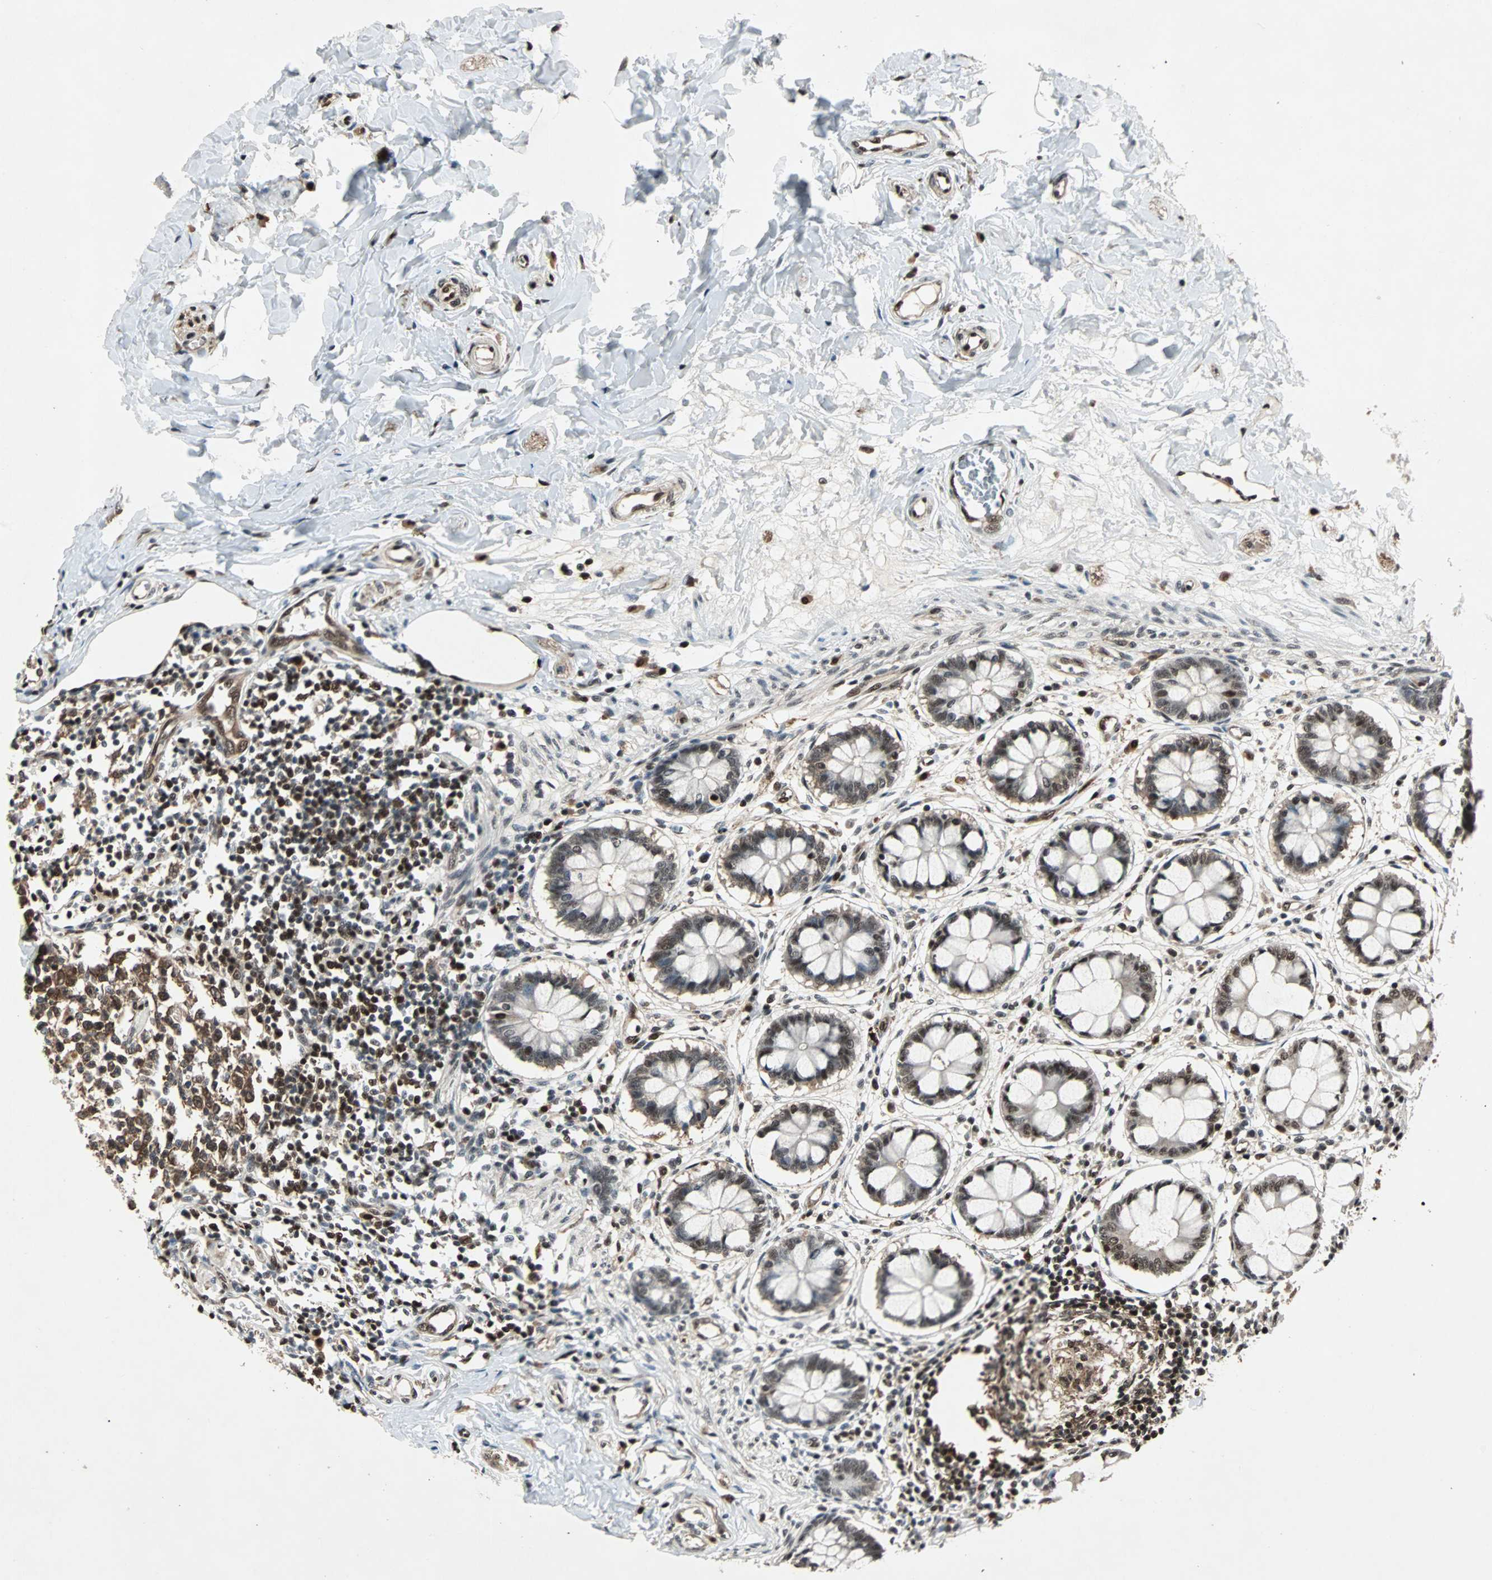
{"staining": {"intensity": "moderate", "quantity": ">75%", "location": "nuclear"}, "tissue": "colon", "cell_type": "Endothelial cells", "image_type": "normal", "snomed": [{"axis": "morphology", "description": "Normal tissue, NOS"}, {"axis": "morphology", "description": "Adenocarcinoma, NOS"}, {"axis": "topography", "description": "Colon"}, {"axis": "topography", "description": "Peripheral nerve tissue"}], "caption": "Immunohistochemical staining of unremarkable human colon exhibits >75% levels of moderate nuclear protein positivity in approximately >75% of endothelial cells.", "gene": "ACLY", "patient": {"sex": "male", "age": 14}}